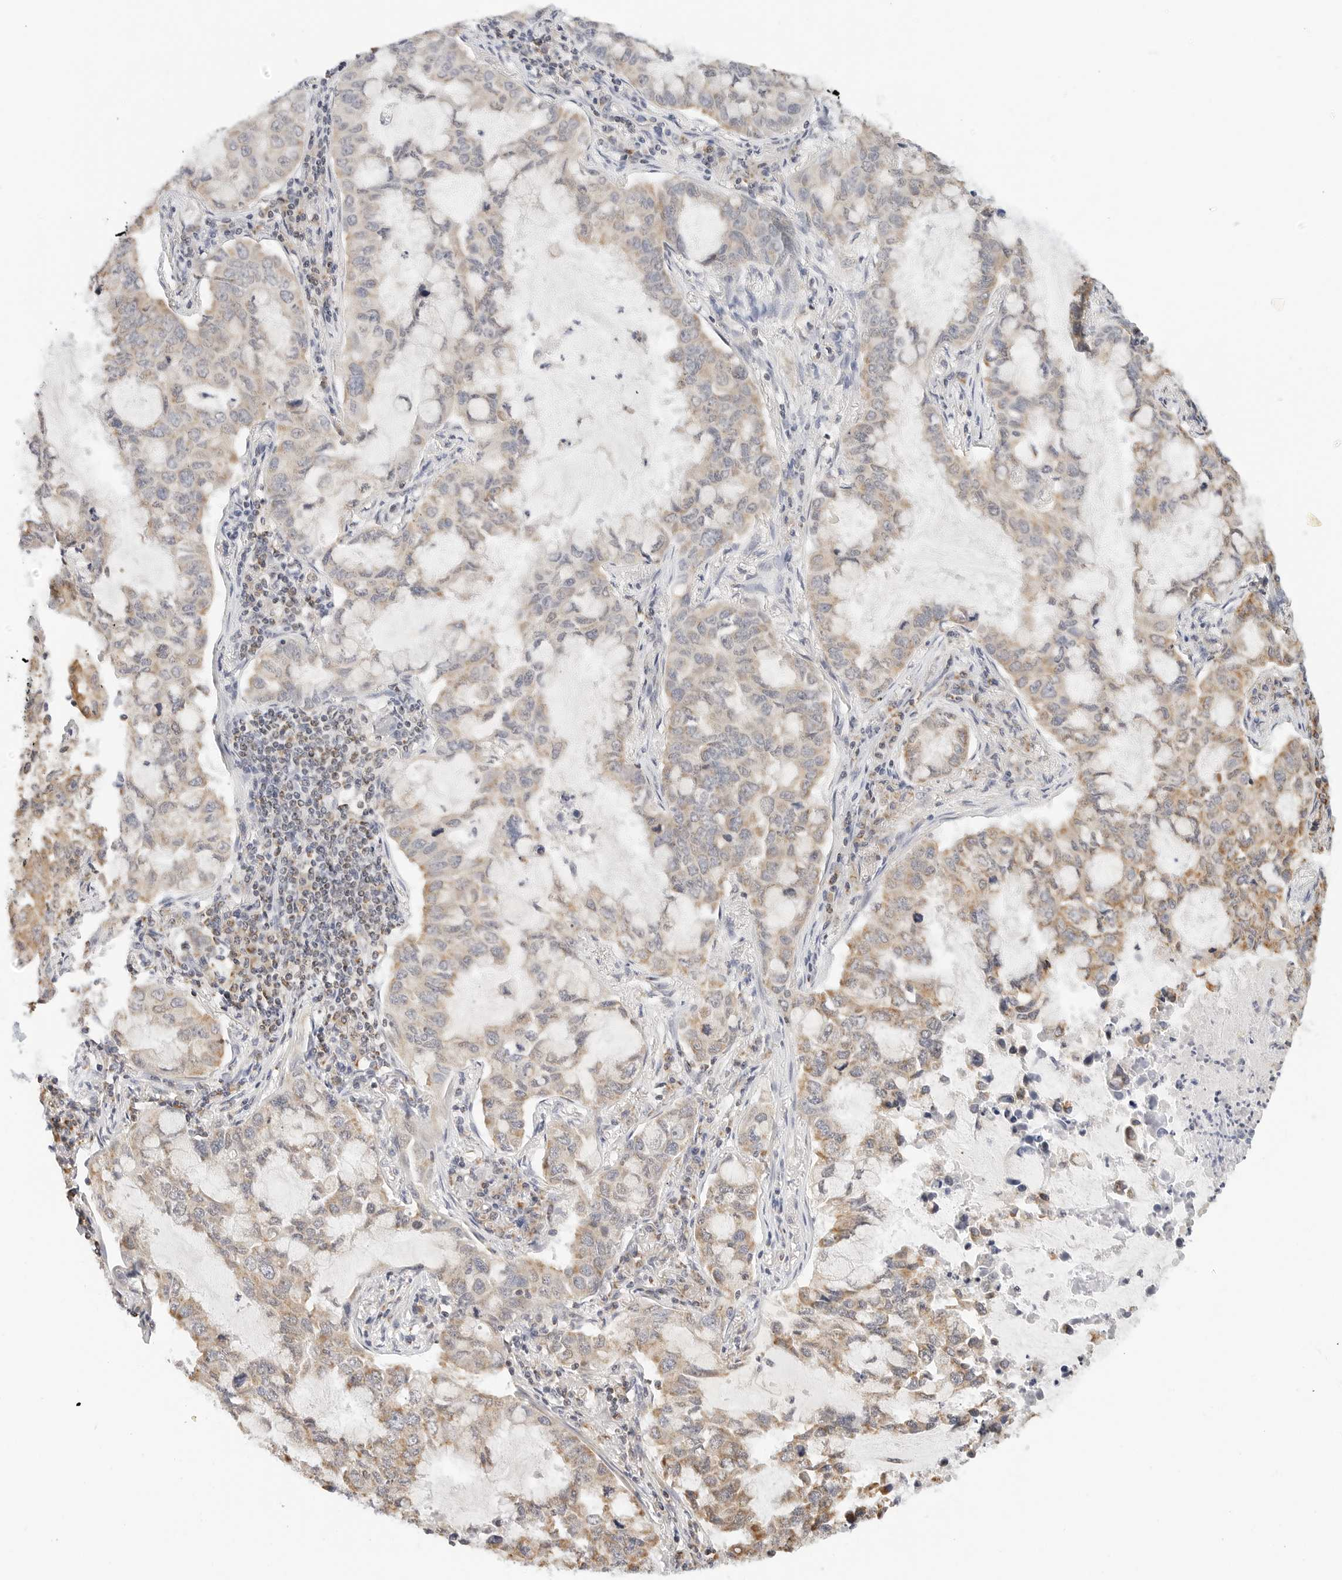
{"staining": {"intensity": "weak", "quantity": "25%-75%", "location": "cytoplasmic/membranous"}, "tissue": "lung cancer", "cell_type": "Tumor cells", "image_type": "cancer", "snomed": [{"axis": "morphology", "description": "Adenocarcinoma, NOS"}, {"axis": "topography", "description": "Lung"}], "caption": "Immunohistochemistry staining of lung cancer (adenocarcinoma), which demonstrates low levels of weak cytoplasmic/membranous staining in approximately 25%-75% of tumor cells indicating weak cytoplasmic/membranous protein staining. The staining was performed using DAB (brown) for protein detection and nuclei were counterstained in hematoxylin (blue).", "gene": "ATL1", "patient": {"sex": "male", "age": 64}}